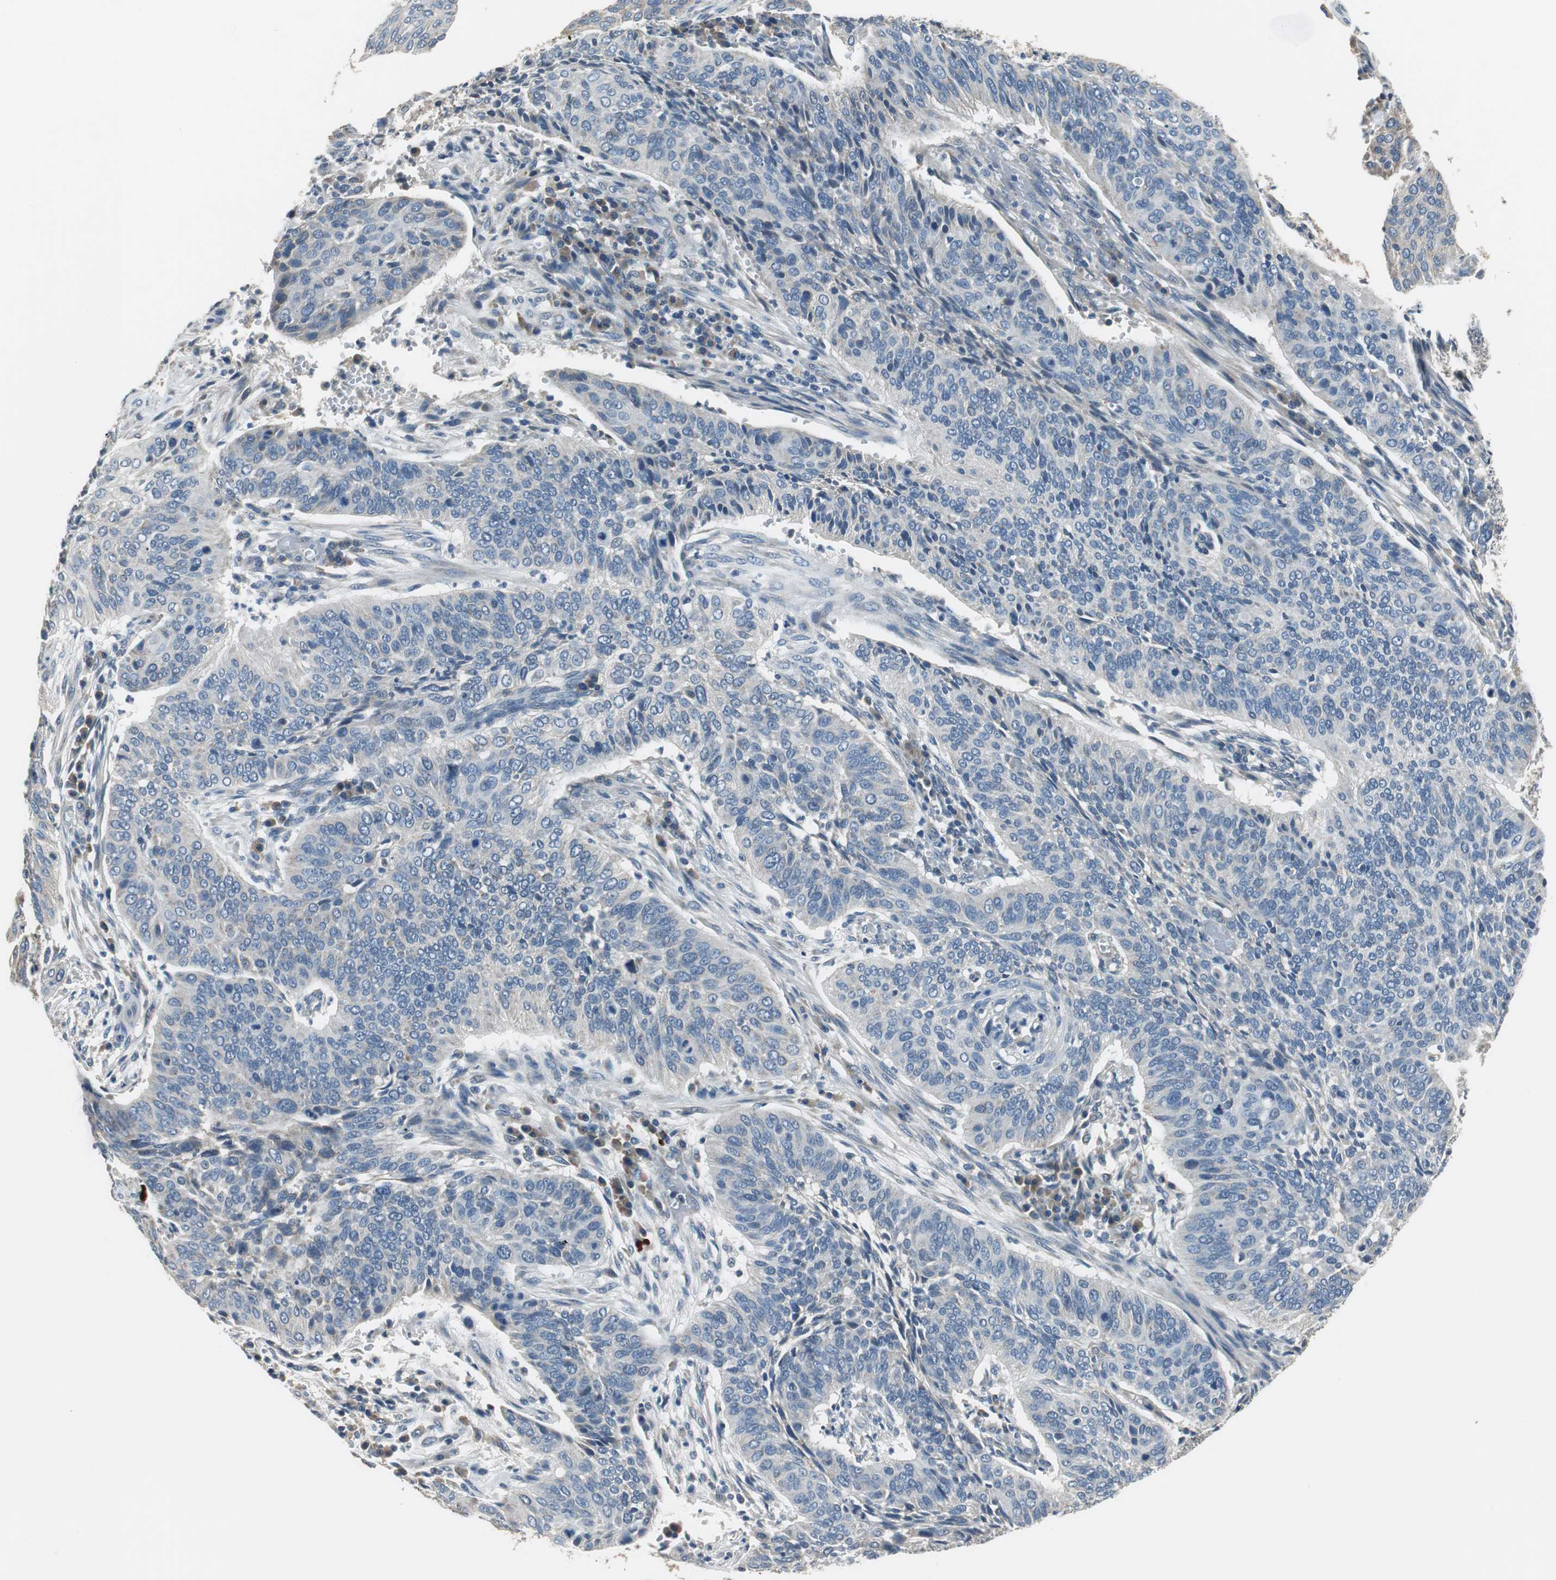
{"staining": {"intensity": "negative", "quantity": "none", "location": "none"}, "tissue": "cervical cancer", "cell_type": "Tumor cells", "image_type": "cancer", "snomed": [{"axis": "morphology", "description": "Squamous cell carcinoma, NOS"}, {"axis": "topography", "description": "Cervix"}], "caption": "Immunohistochemistry (IHC) image of human squamous cell carcinoma (cervical) stained for a protein (brown), which displays no staining in tumor cells. (Stains: DAB immunohistochemistry (IHC) with hematoxylin counter stain, Microscopy: brightfield microscopy at high magnification).", "gene": "MTIF2", "patient": {"sex": "female", "age": 39}}